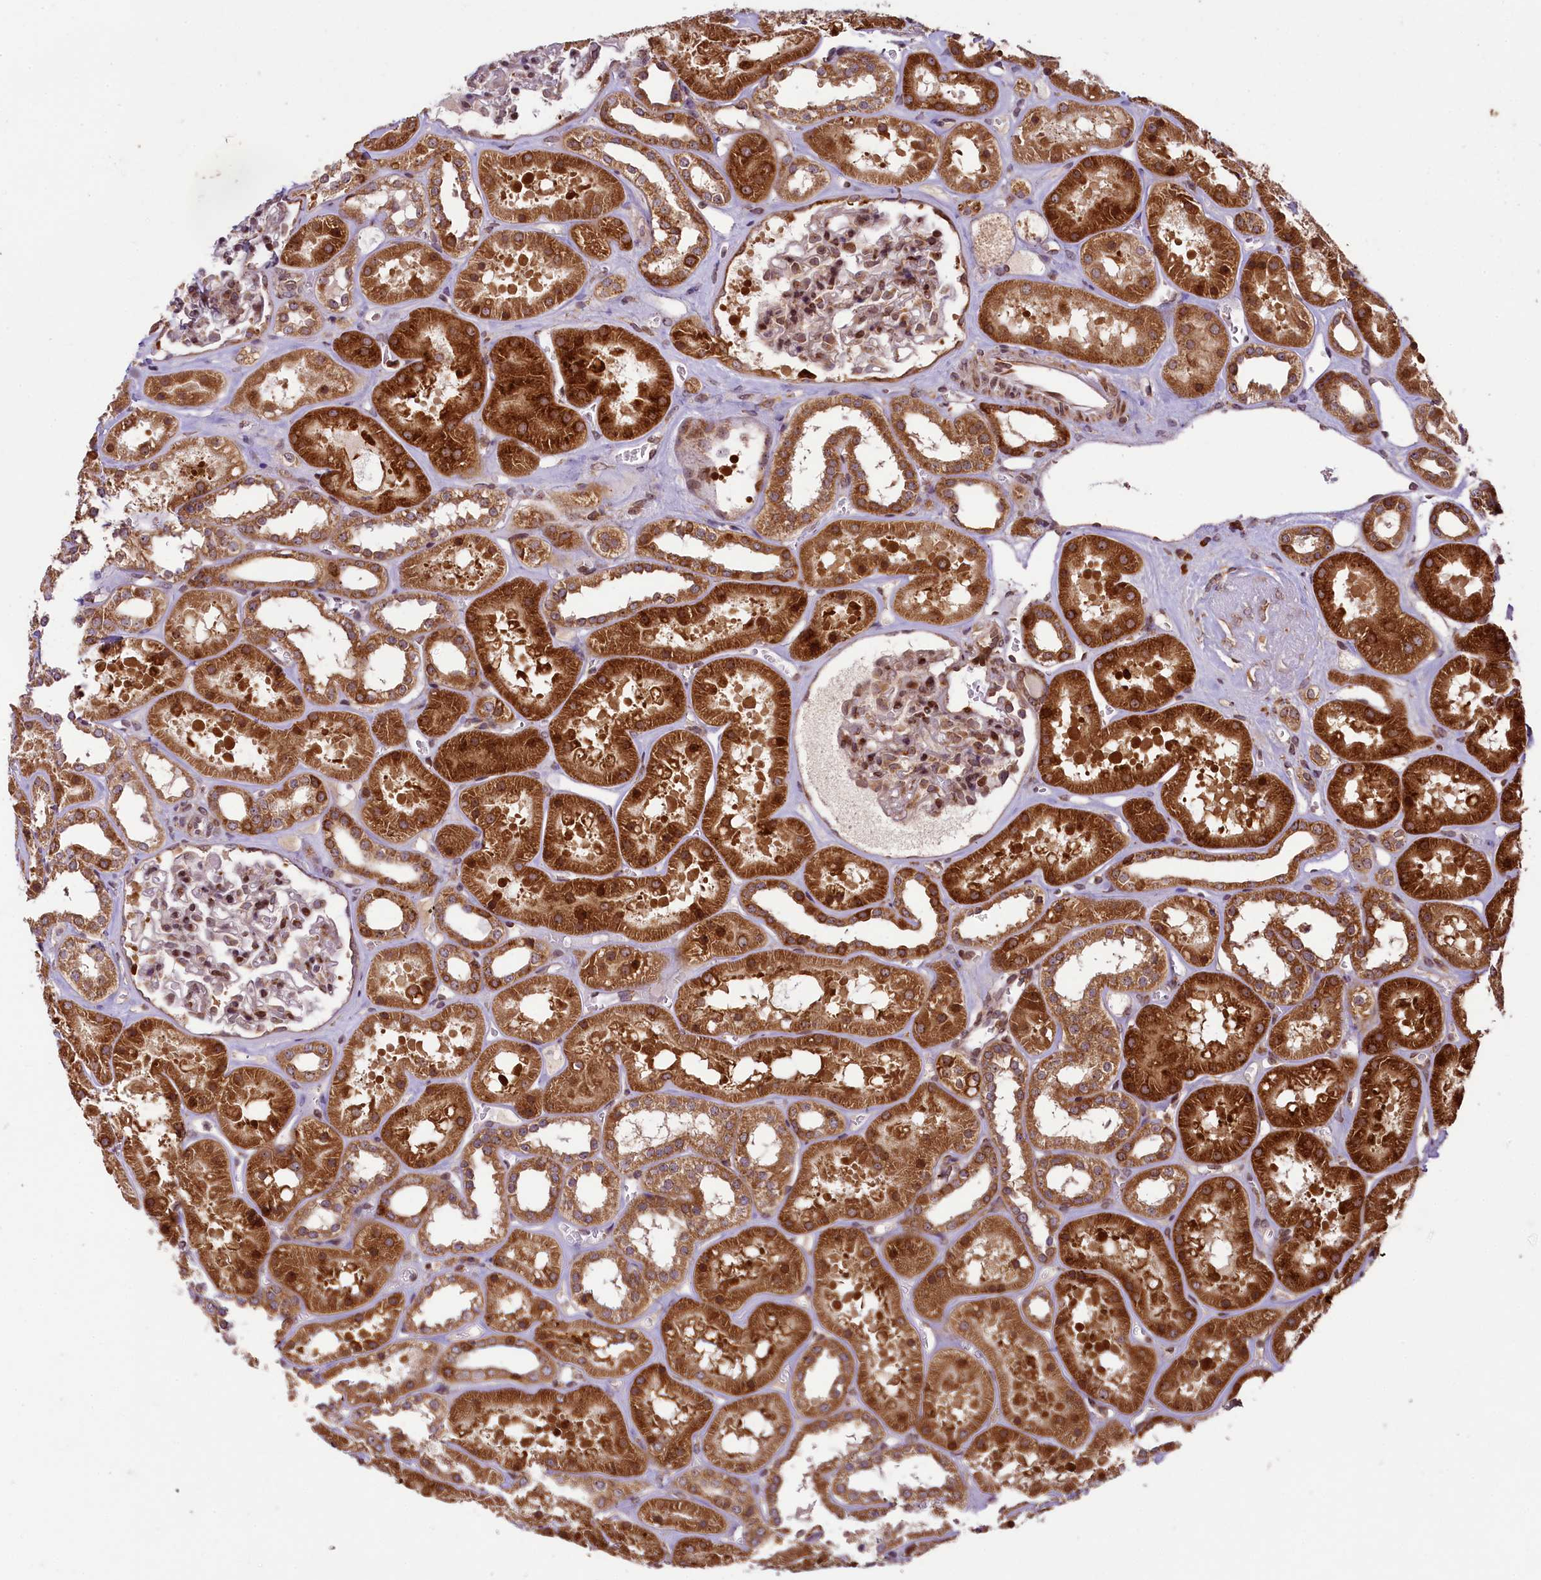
{"staining": {"intensity": "moderate", "quantity": "25%-75%", "location": "cytoplasmic/membranous,nuclear"}, "tissue": "kidney", "cell_type": "Cells in glomeruli", "image_type": "normal", "snomed": [{"axis": "morphology", "description": "Normal tissue, NOS"}, {"axis": "topography", "description": "Kidney"}], "caption": "The image displays staining of normal kidney, revealing moderate cytoplasmic/membranous,nuclear protein positivity (brown color) within cells in glomeruli. (DAB (3,3'-diaminobenzidine) IHC with brightfield microscopy, high magnification).", "gene": "LARP4", "patient": {"sex": "female", "age": 41}}